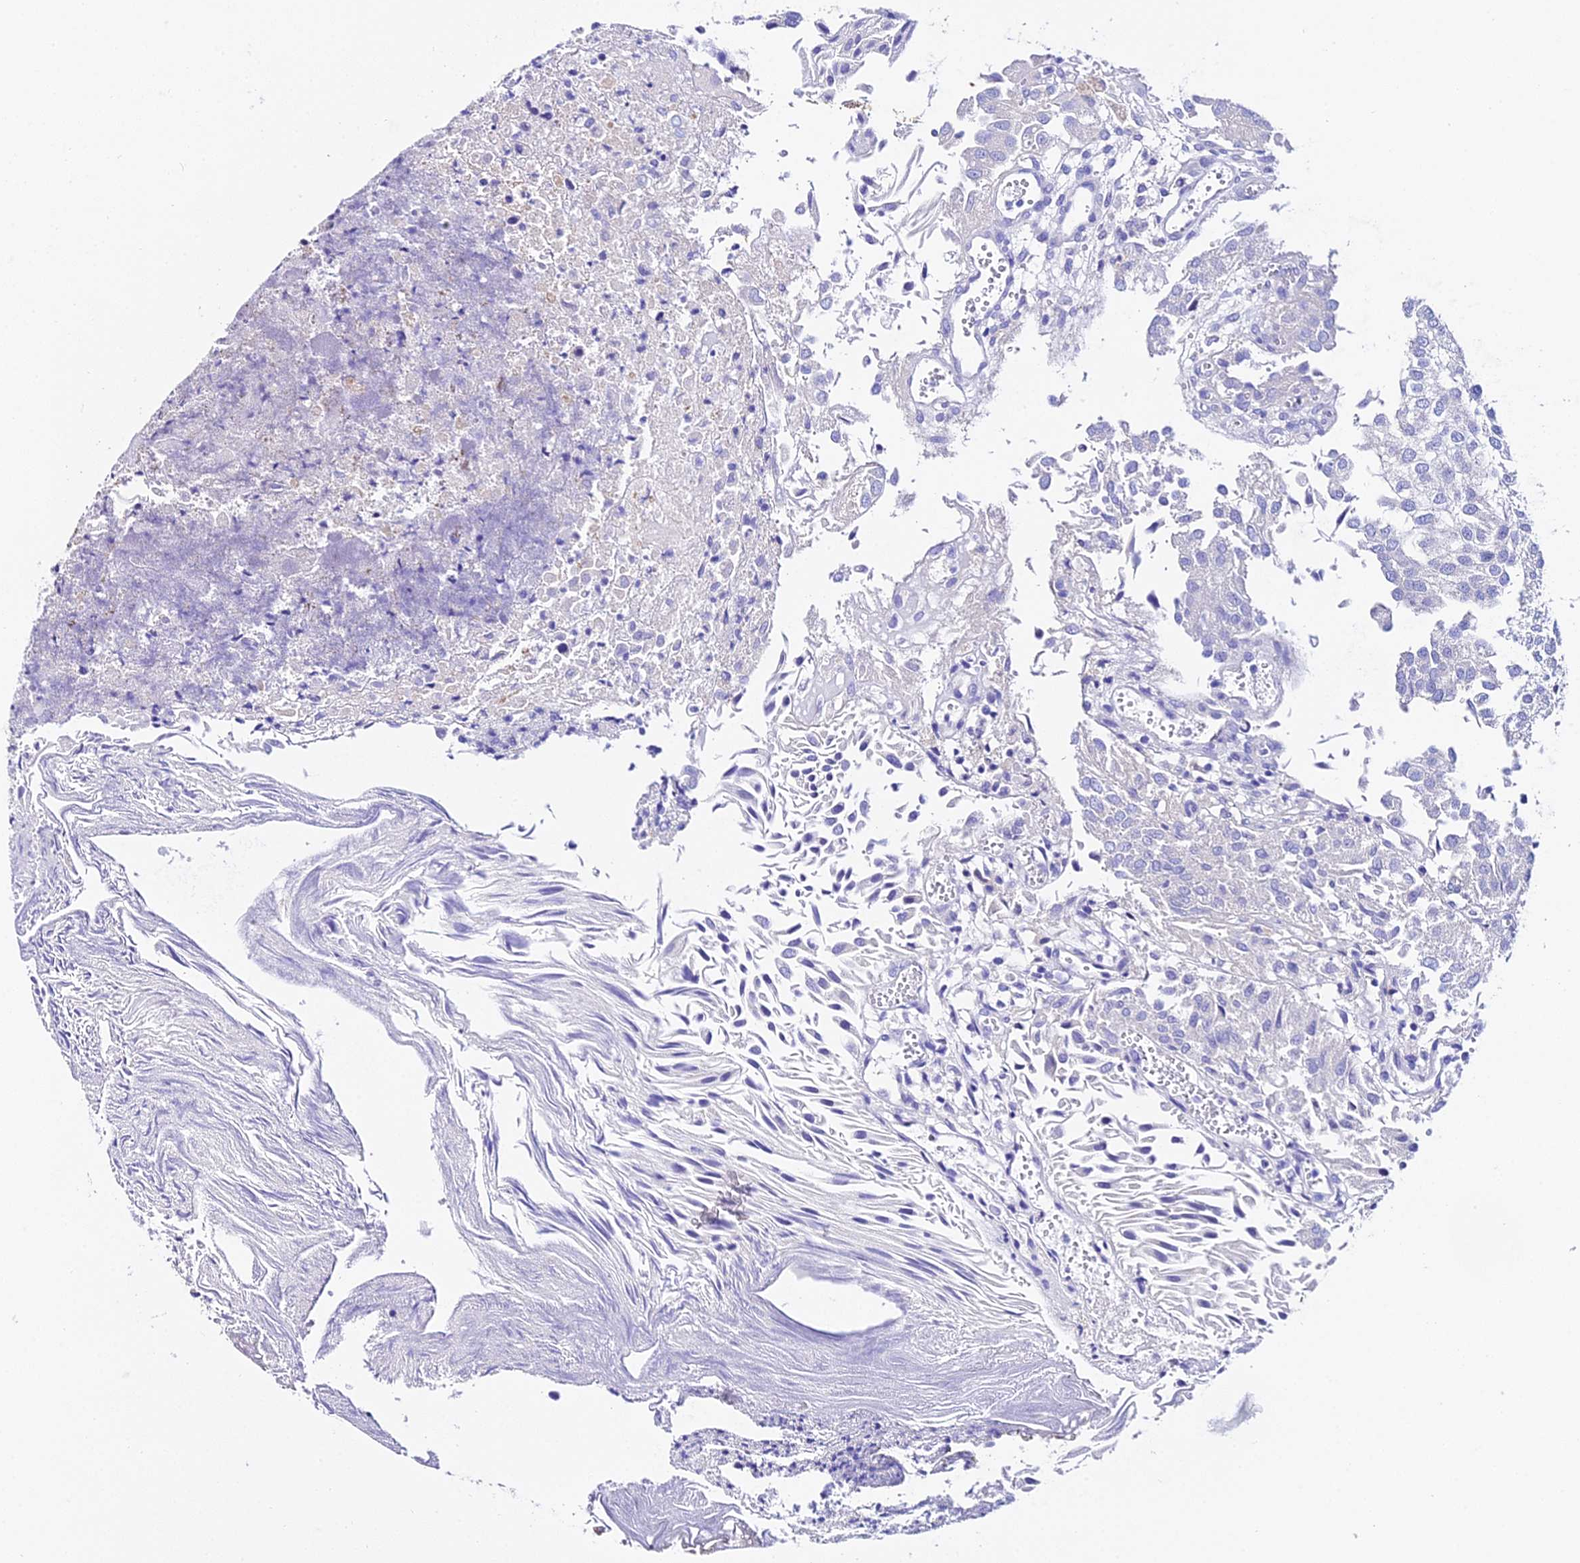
{"staining": {"intensity": "negative", "quantity": "none", "location": "none"}, "tissue": "urothelial cancer", "cell_type": "Tumor cells", "image_type": "cancer", "snomed": [{"axis": "morphology", "description": "Urothelial carcinoma, Low grade"}, {"axis": "topography", "description": "Urinary bladder"}], "caption": "Human urothelial cancer stained for a protein using immunohistochemistry exhibits no staining in tumor cells.", "gene": "TMEM117", "patient": {"sex": "female", "age": 89}}